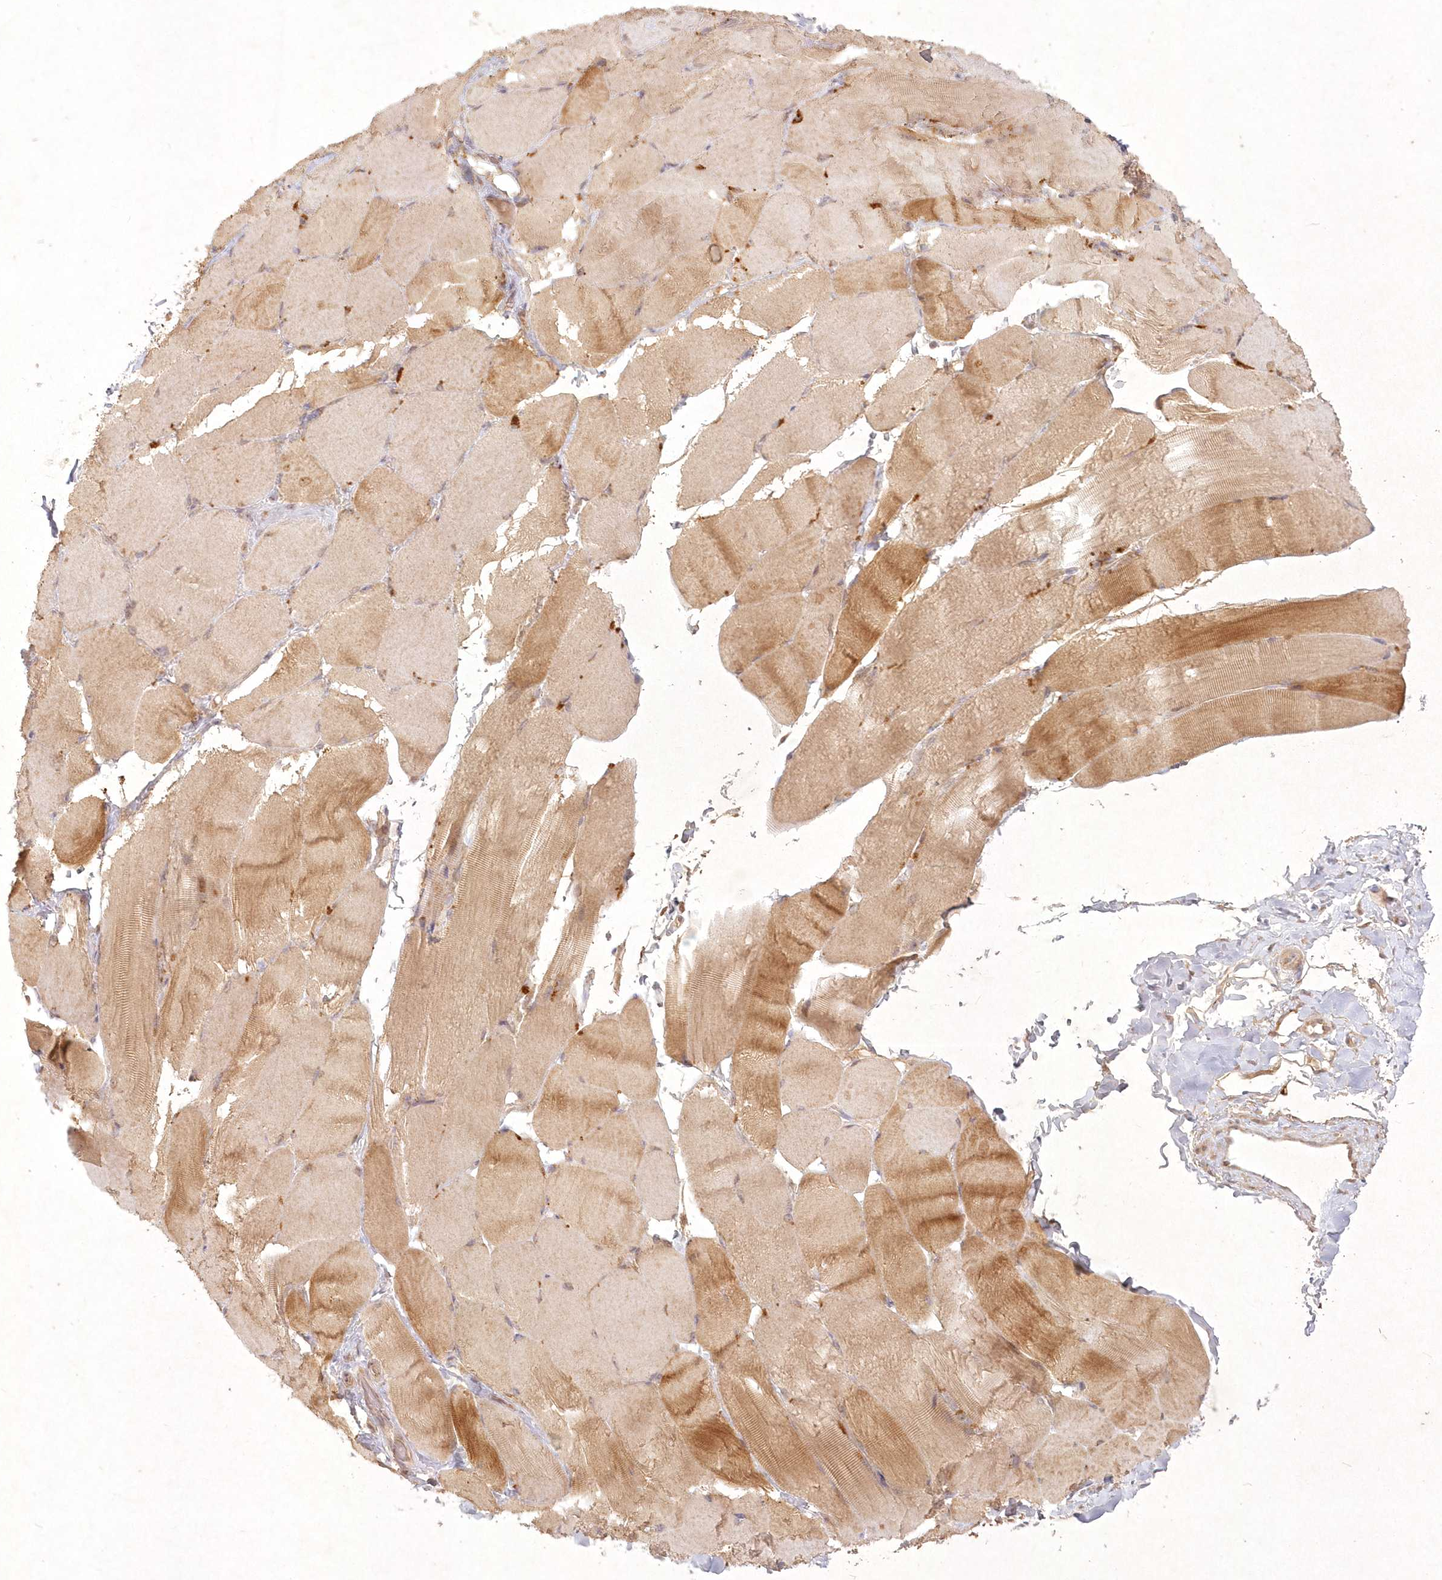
{"staining": {"intensity": "moderate", "quantity": ">75%", "location": "cytoplasmic/membranous"}, "tissue": "skeletal muscle", "cell_type": "Myocytes", "image_type": "normal", "snomed": [{"axis": "morphology", "description": "Normal tissue, NOS"}, {"axis": "topography", "description": "Skin"}, {"axis": "topography", "description": "Skeletal muscle"}], "caption": "Protein expression analysis of normal skeletal muscle exhibits moderate cytoplasmic/membranous staining in approximately >75% of myocytes.", "gene": "TOGARAM2", "patient": {"sex": "male", "age": 83}}